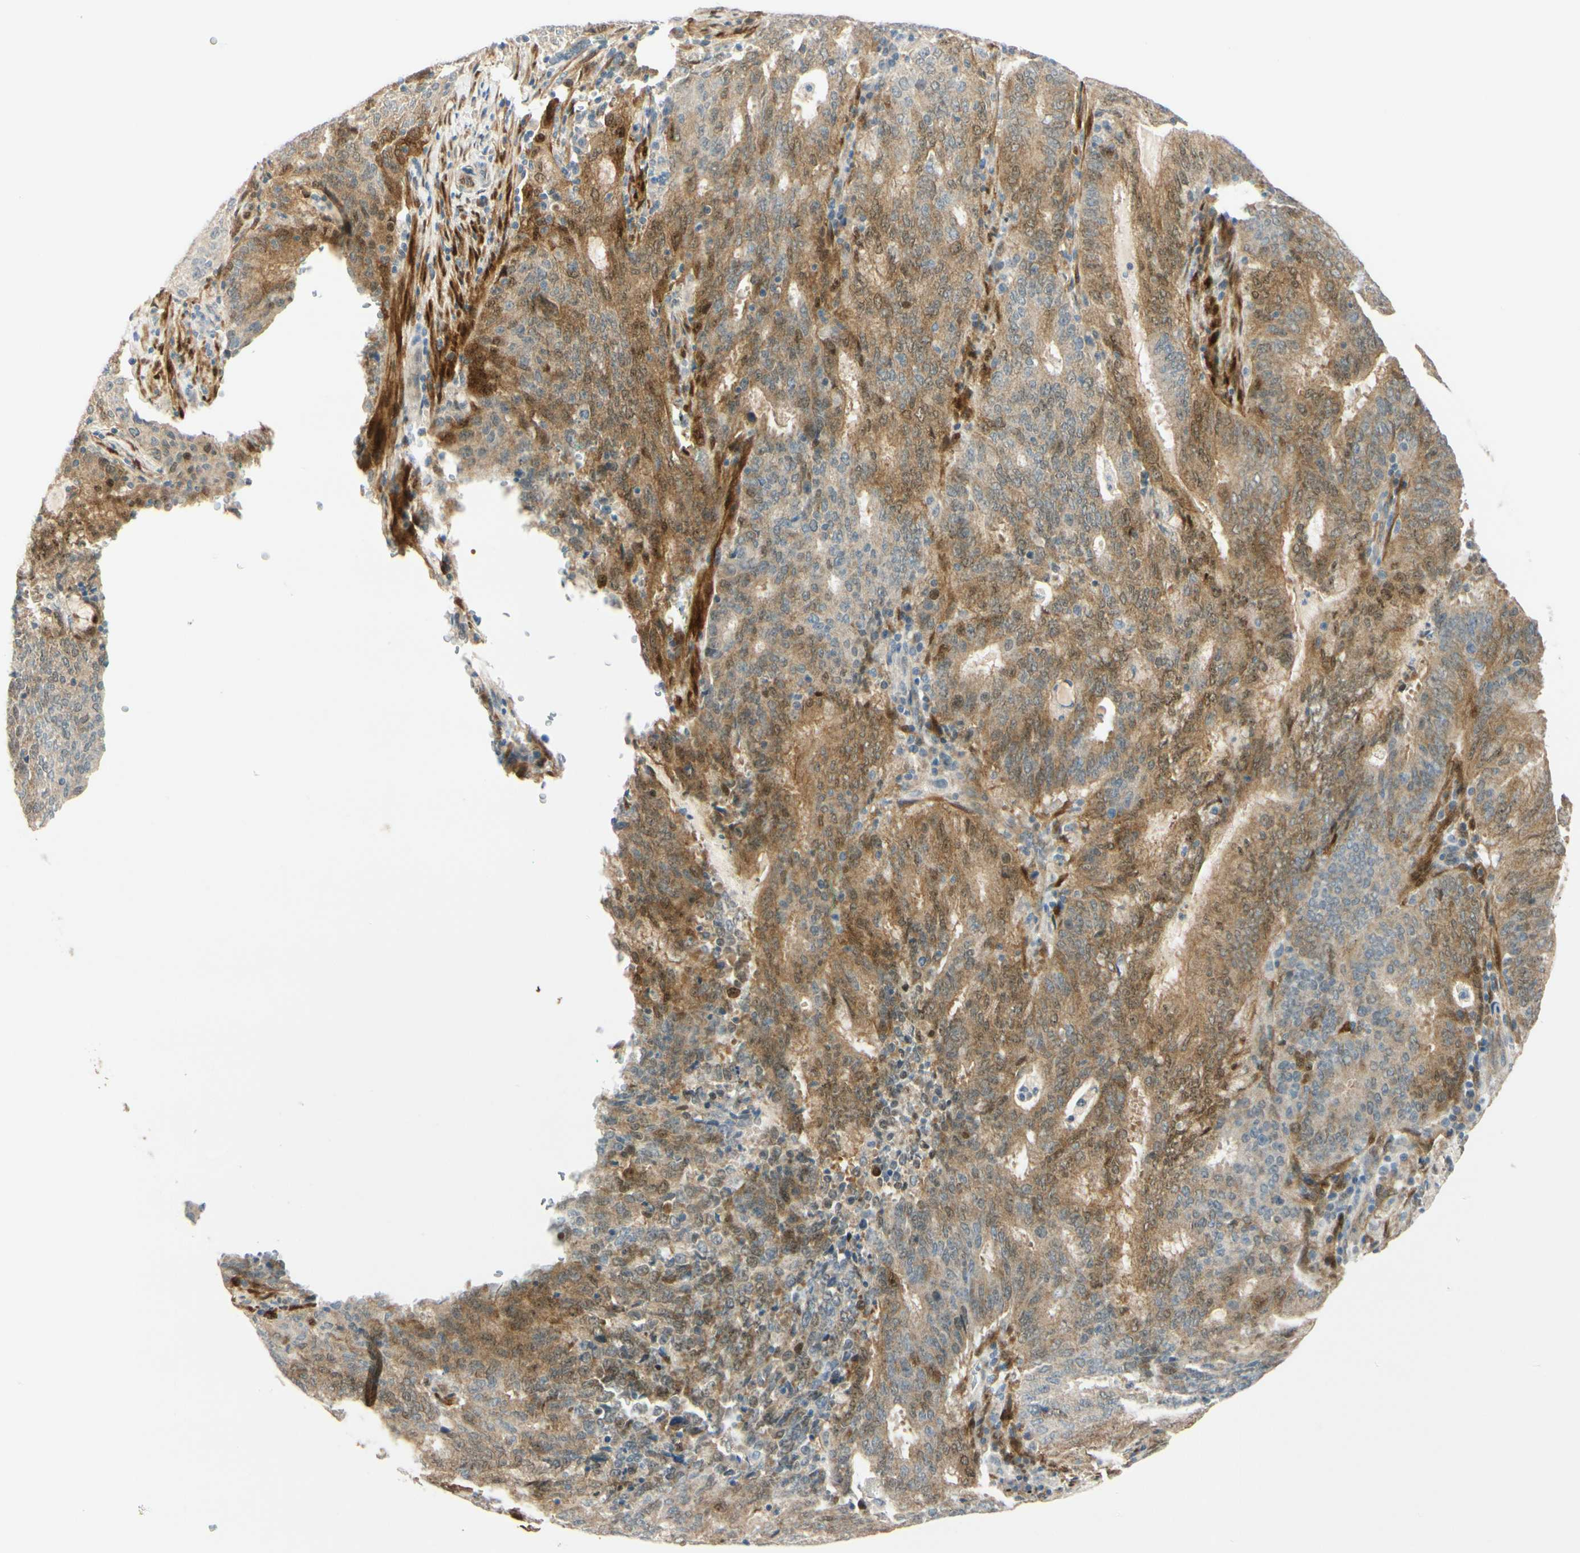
{"staining": {"intensity": "moderate", "quantity": "<25%", "location": "cytoplasmic/membranous"}, "tissue": "cervical cancer", "cell_type": "Tumor cells", "image_type": "cancer", "snomed": [{"axis": "morphology", "description": "Adenocarcinoma, NOS"}, {"axis": "topography", "description": "Cervix"}], "caption": "Protein staining shows moderate cytoplasmic/membranous expression in about <25% of tumor cells in adenocarcinoma (cervical).", "gene": "FHL2", "patient": {"sex": "female", "age": 44}}